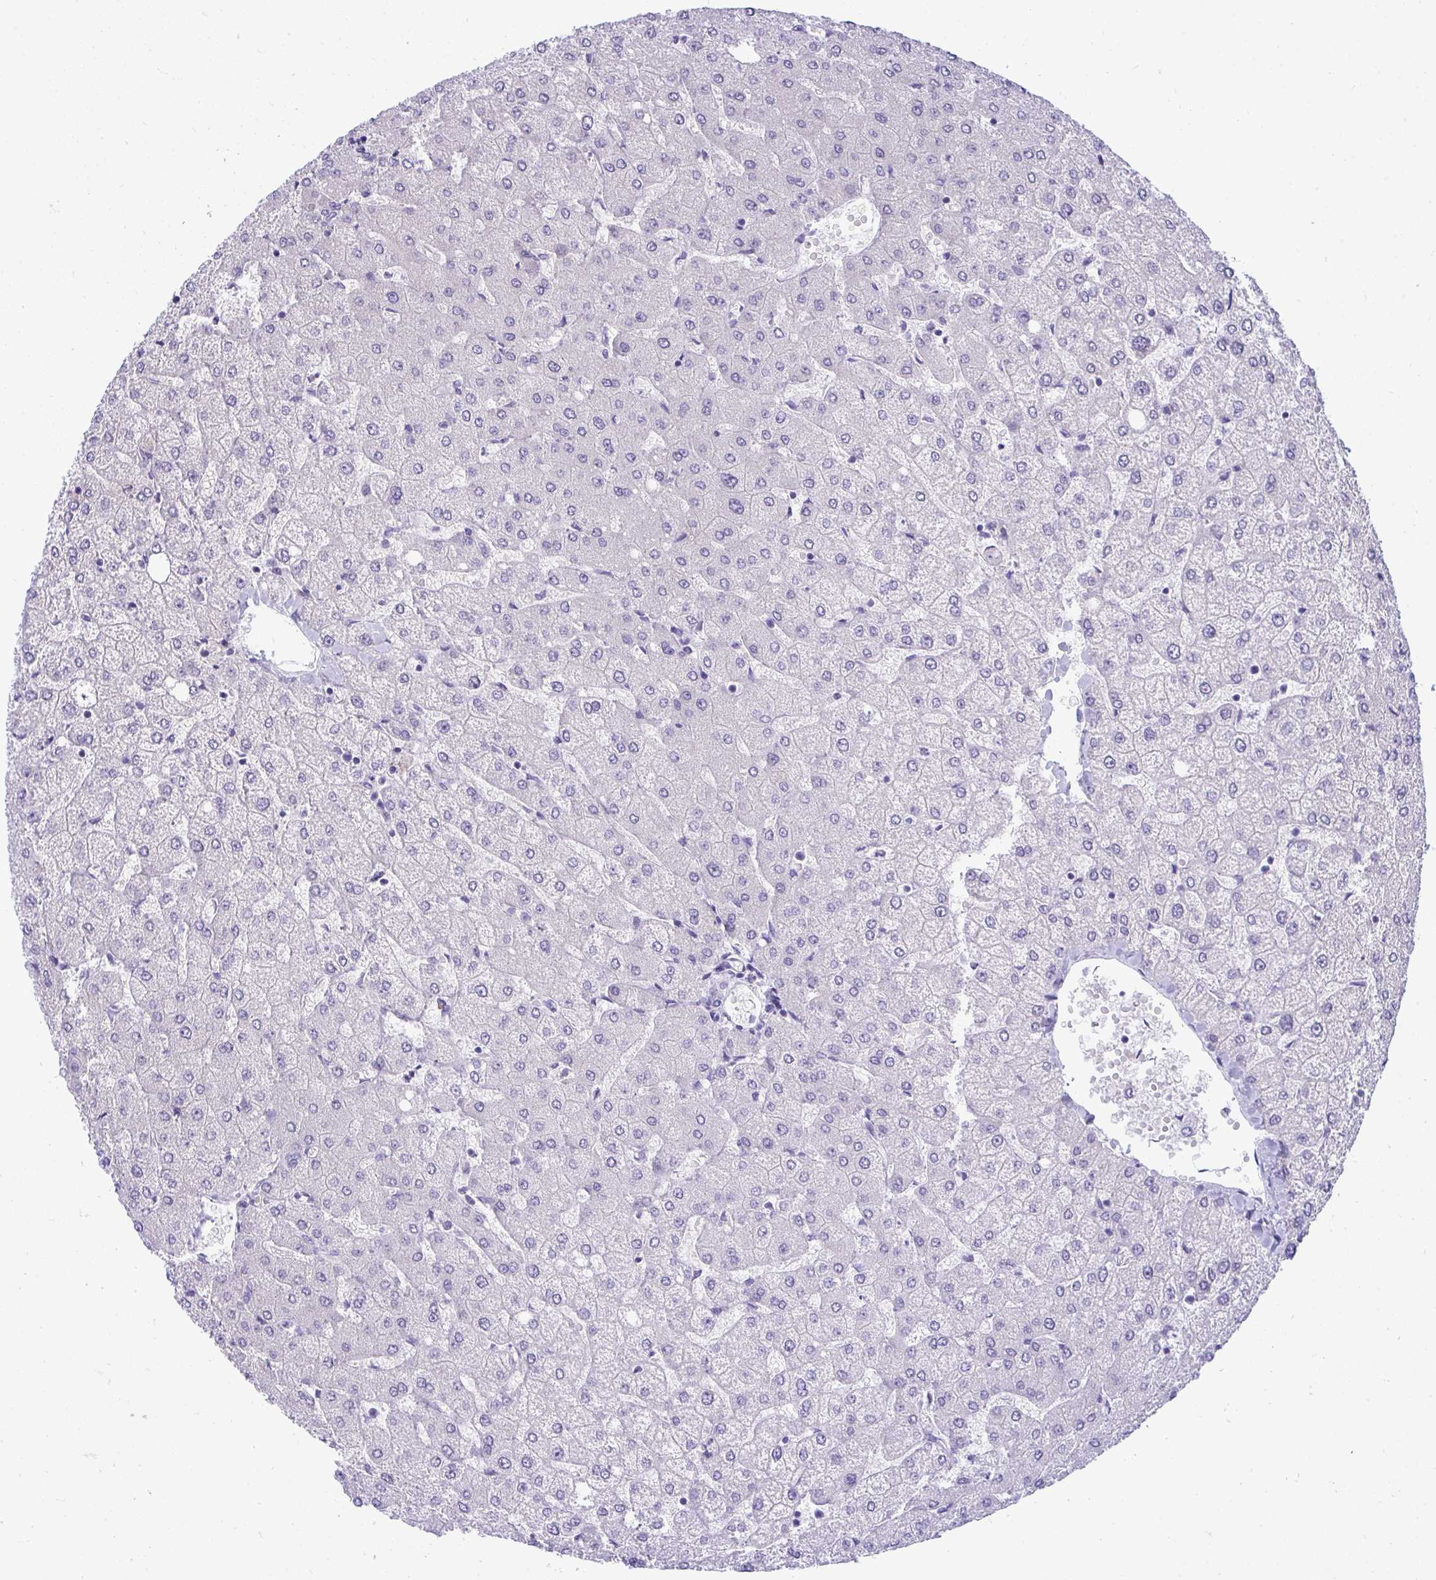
{"staining": {"intensity": "negative", "quantity": "none", "location": "none"}, "tissue": "liver", "cell_type": "Cholangiocytes", "image_type": "normal", "snomed": [{"axis": "morphology", "description": "Normal tissue, NOS"}, {"axis": "topography", "description": "Liver"}], "caption": "An immunohistochemistry (IHC) photomicrograph of benign liver is shown. There is no staining in cholangiocytes of liver.", "gene": "TSBP1", "patient": {"sex": "female", "age": 54}}